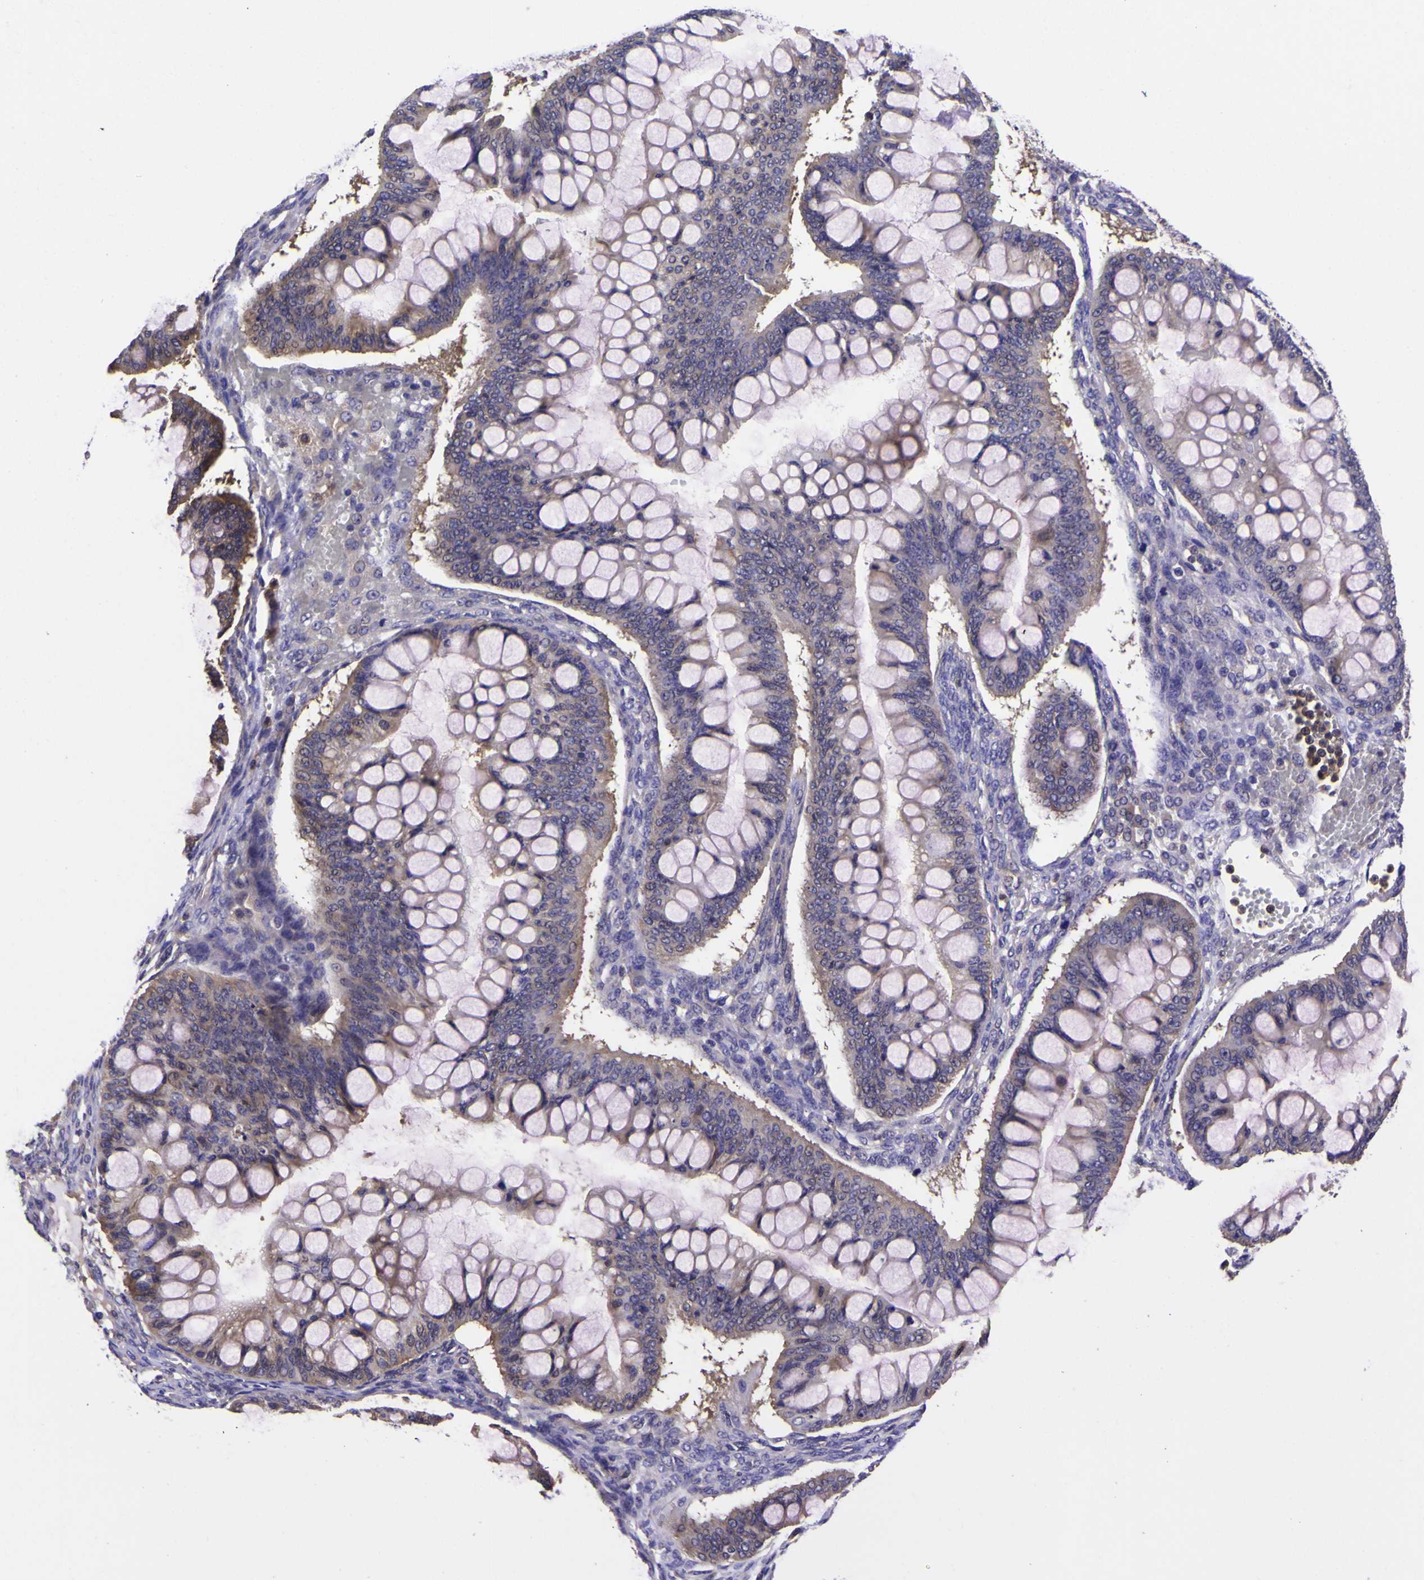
{"staining": {"intensity": "moderate", "quantity": ">75%", "location": "cytoplasmic/membranous"}, "tissue": "ovarian cancer", "cell_type": "Tumor cells", "image_type": "cancer", "snomed": [{"axis": "morphology", "description": "Cystadenocarcinoma, mucinous, NOS"}, {"axis": "topography", "description": "Ovary"}], "caption": "A micrograph of human mucinous cystadenocarcinoma (ovarian) stained for a protein exhibits moderate cytoplasmic/membranous brown staining in tumor cells. (Stains: DAB in brown, nuclei in blue, Microscopy: brightfield microscopy at high magnification).", "gene": "MAPK14", "patient": {"sex": "female", "age": 73}}